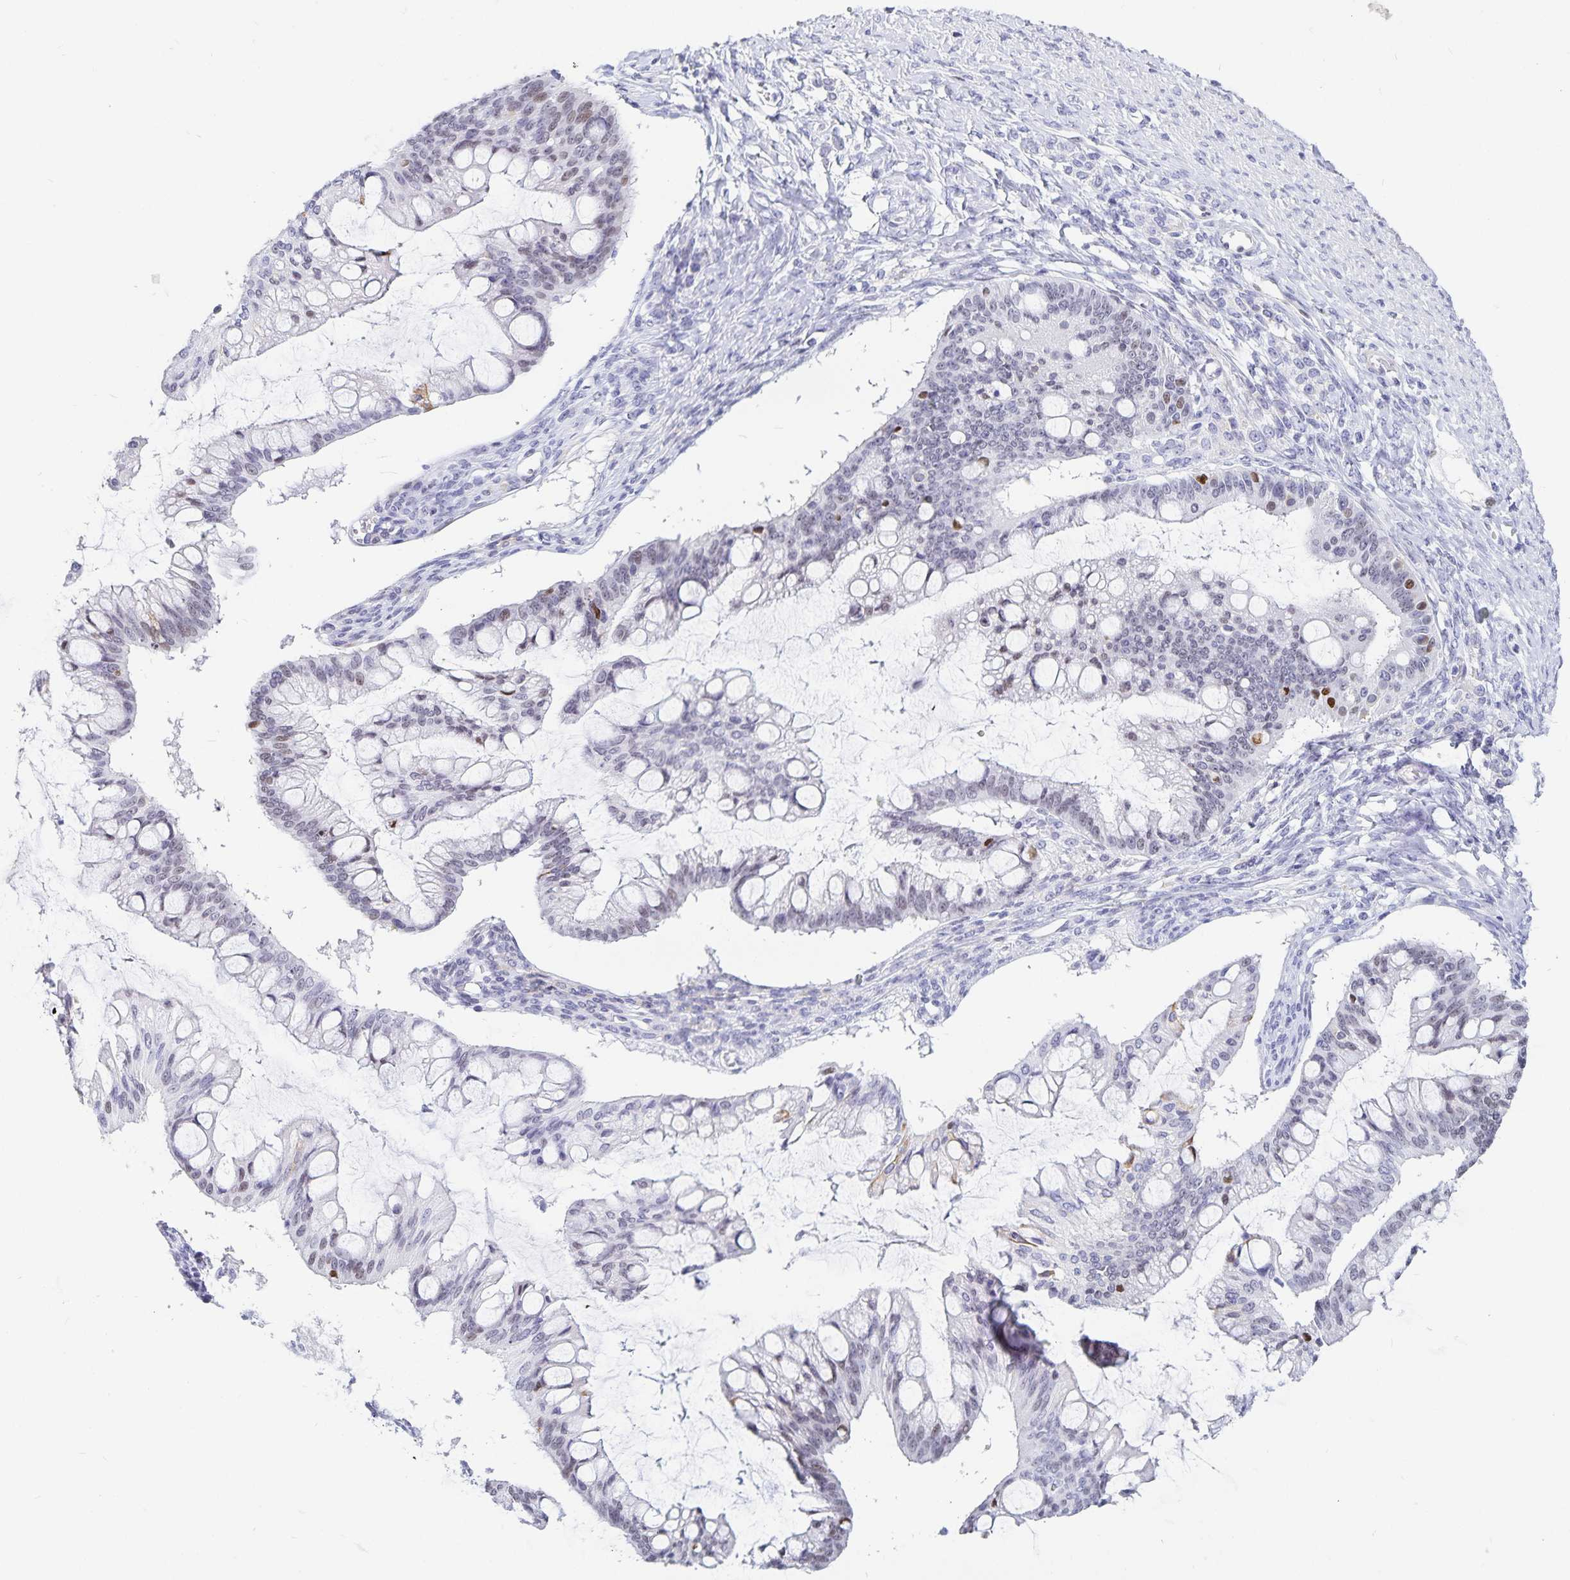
{"staining": {"intensity": "weak", "quantity": "<25%", "location": "nuclear"}, "tissue": "ovarian cancer", "cell_type": "Tumor cells", "image_type": "cancer", "snomed": [{"axis": "morphology", "description": "Cystadenocarcinoma, mucinous, NOS"}, {"axis": "topography", "description": "Ovary"}], "caption": "DAB immunohistochemical staining of human ovarian cancer (mucinous cystadenocarcinoma) reveals no significant expression in tumor cells. (DAB (3,3'-diaminobenzidine) IHC visualized using brightfield microscopy, high magnification).", "gene": "HMGB3", "patient": {"sex": "female", "age": 73}}